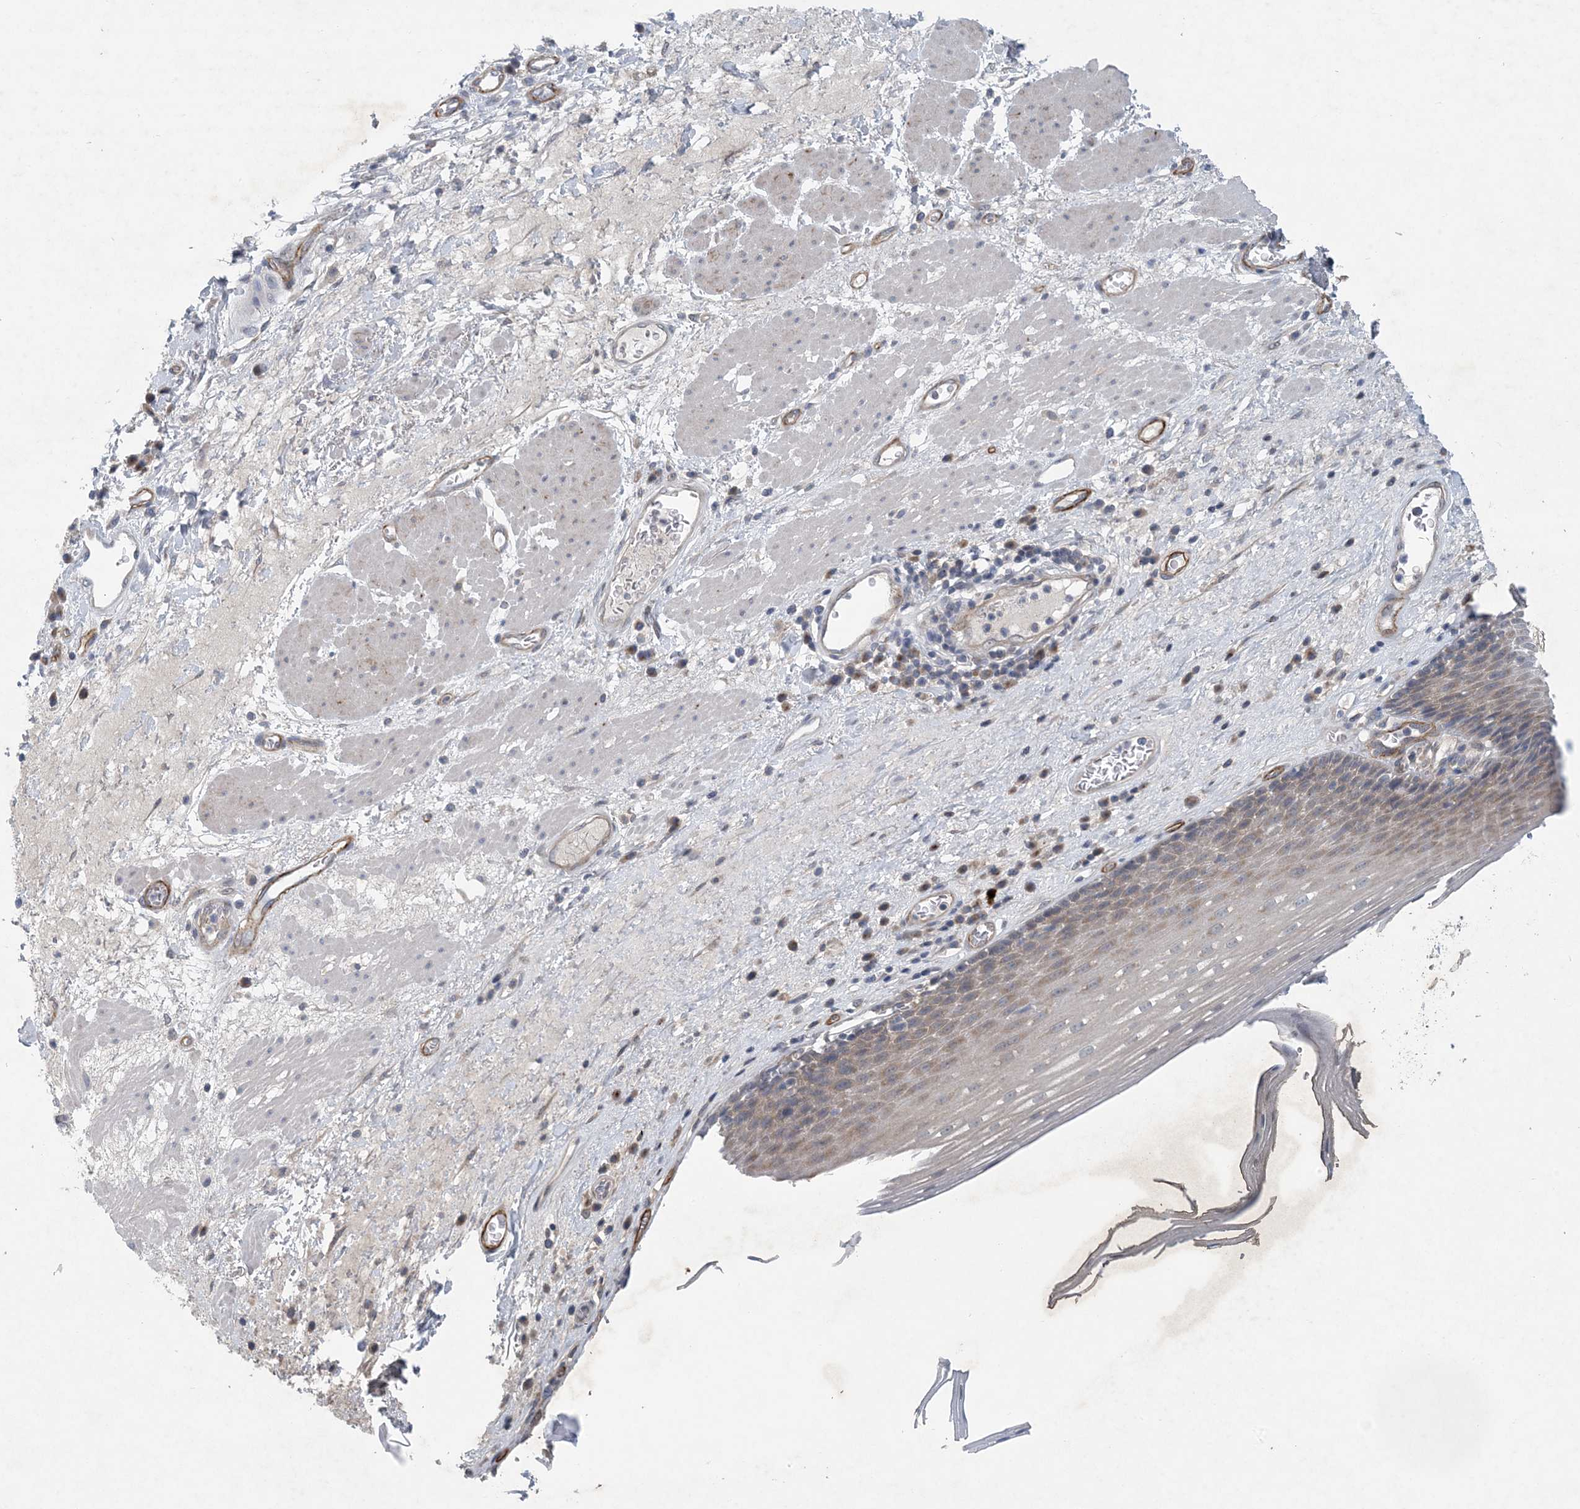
{"staining": {"intensity": "weak", "quantity": "25%-75%", "location": "cytoplasmic/membranous"}, "tissue": "esophagus", "cell_type": "Squamous epithelial cells", "image_type": "normal", "snomed": [{"axis": "morphology", "description": "Normal tissue, NOS"}, {"axis": "topography", "description": "Esophagus"}], "caption": "Squamous epithelial cells exhibit weak cytoplasmic/membranous expression in about 25%-75% of cells in unremarkable esophagus.", "gene": "HIKESHI", "patient": {"sex": "male", "age": 62}}